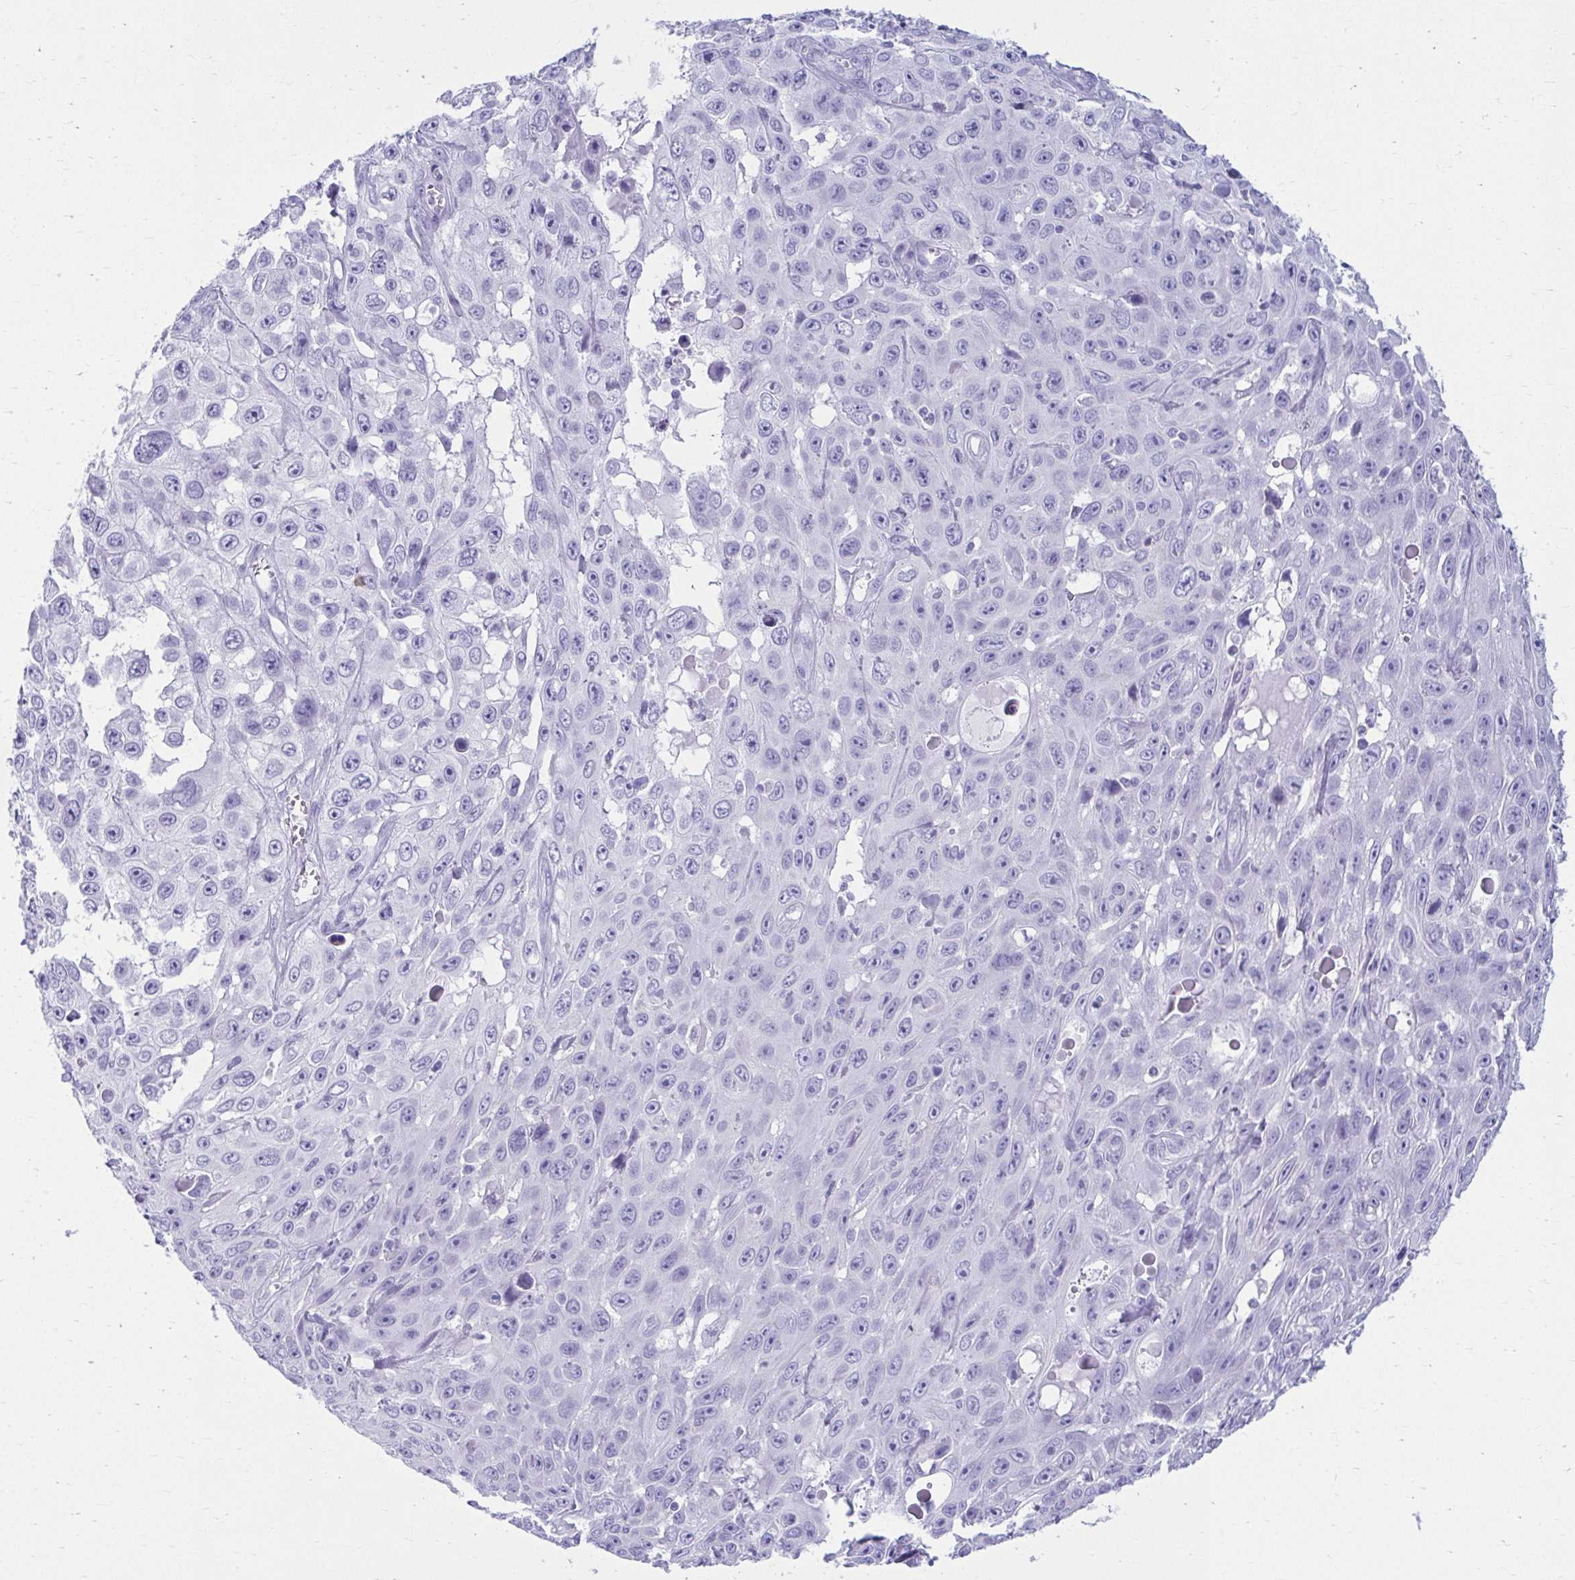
{"staining": {"intensity": "negative", "quantity": "none", "location": "none"}, "tissue": "skin cancer", "cell_type": "Tumor cells", "image_type": "cancer", "snomed": [{"axis": "morphology", "description": "Squamous cell carcinoma, NOS"}, {"axis": "topography", "description": "Skin"}], "caption": "IHC micrograph of squamous cell carcinoma (skin) stained for a protein (brown), which reveals no expression in tumor cells. Brightfield microscopy of immunohistochemistry stained with DAB (3,3'-diaminobenzidine) (brown) and hematoxylin (blue), captured at high magnification.", "gene": "ATP4B", "patient": {"sex": "male", "age": 82}}